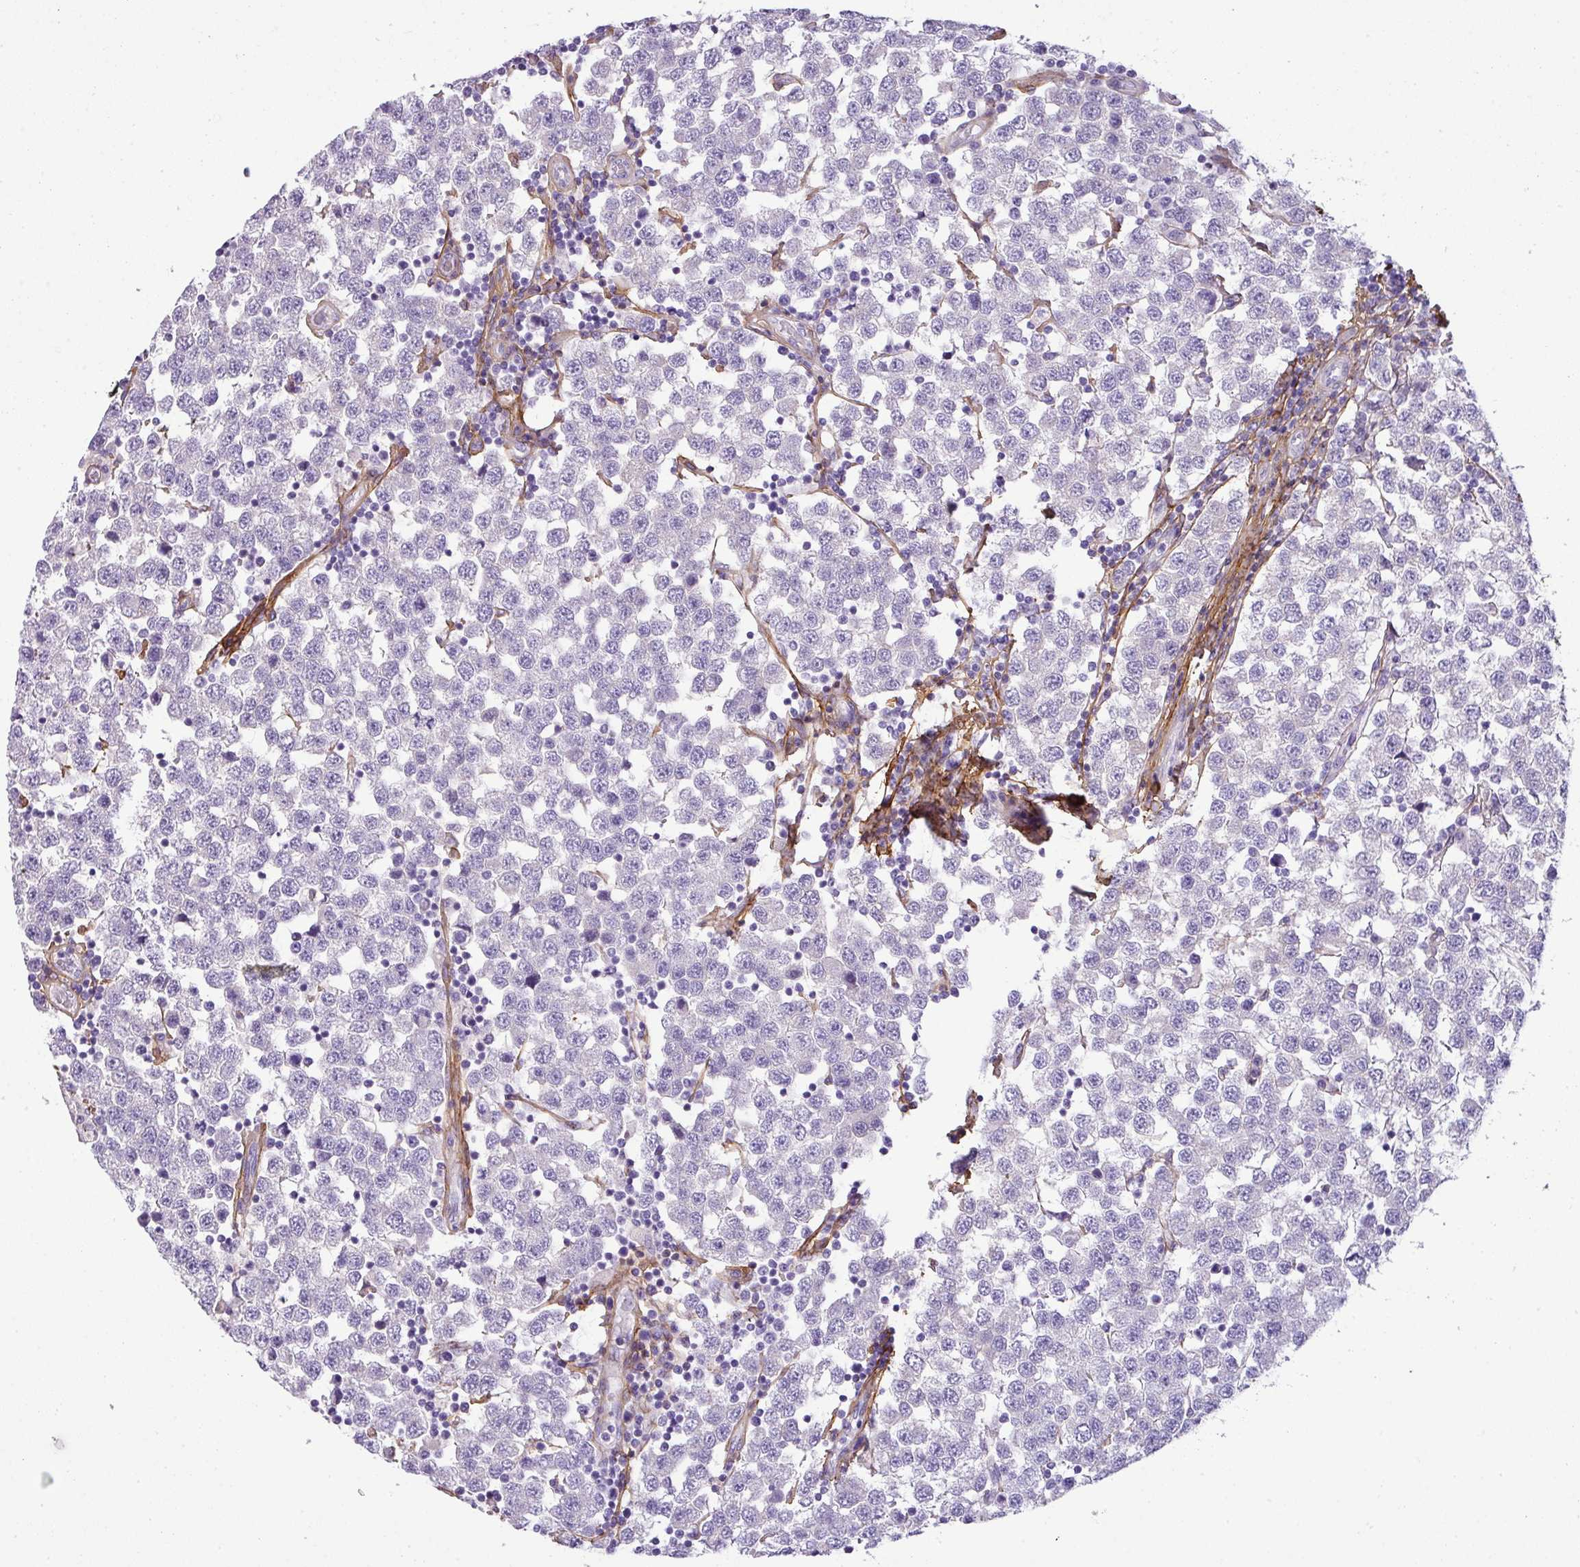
{"staining": {"intensity": "negative", "quantity": "none", "location": "none"}, "tissue": "testis cancer", "cell_type": "Tumor cells", "image_type": "cancer", "snomed": [{"axis": "morphology", "description": "Seminoma, NOS"}, {"axis": "topography", "description": "Testis"}], "caption": "This micrograph is of testis seminoma stained with immunohistochemistry (IHC) to label a protein in brown with the nuclei are counter-stained blue. There is no staining in tumor cells.", "gene": "PARD6G", "patient": {"sex": "male", "age": 34}}